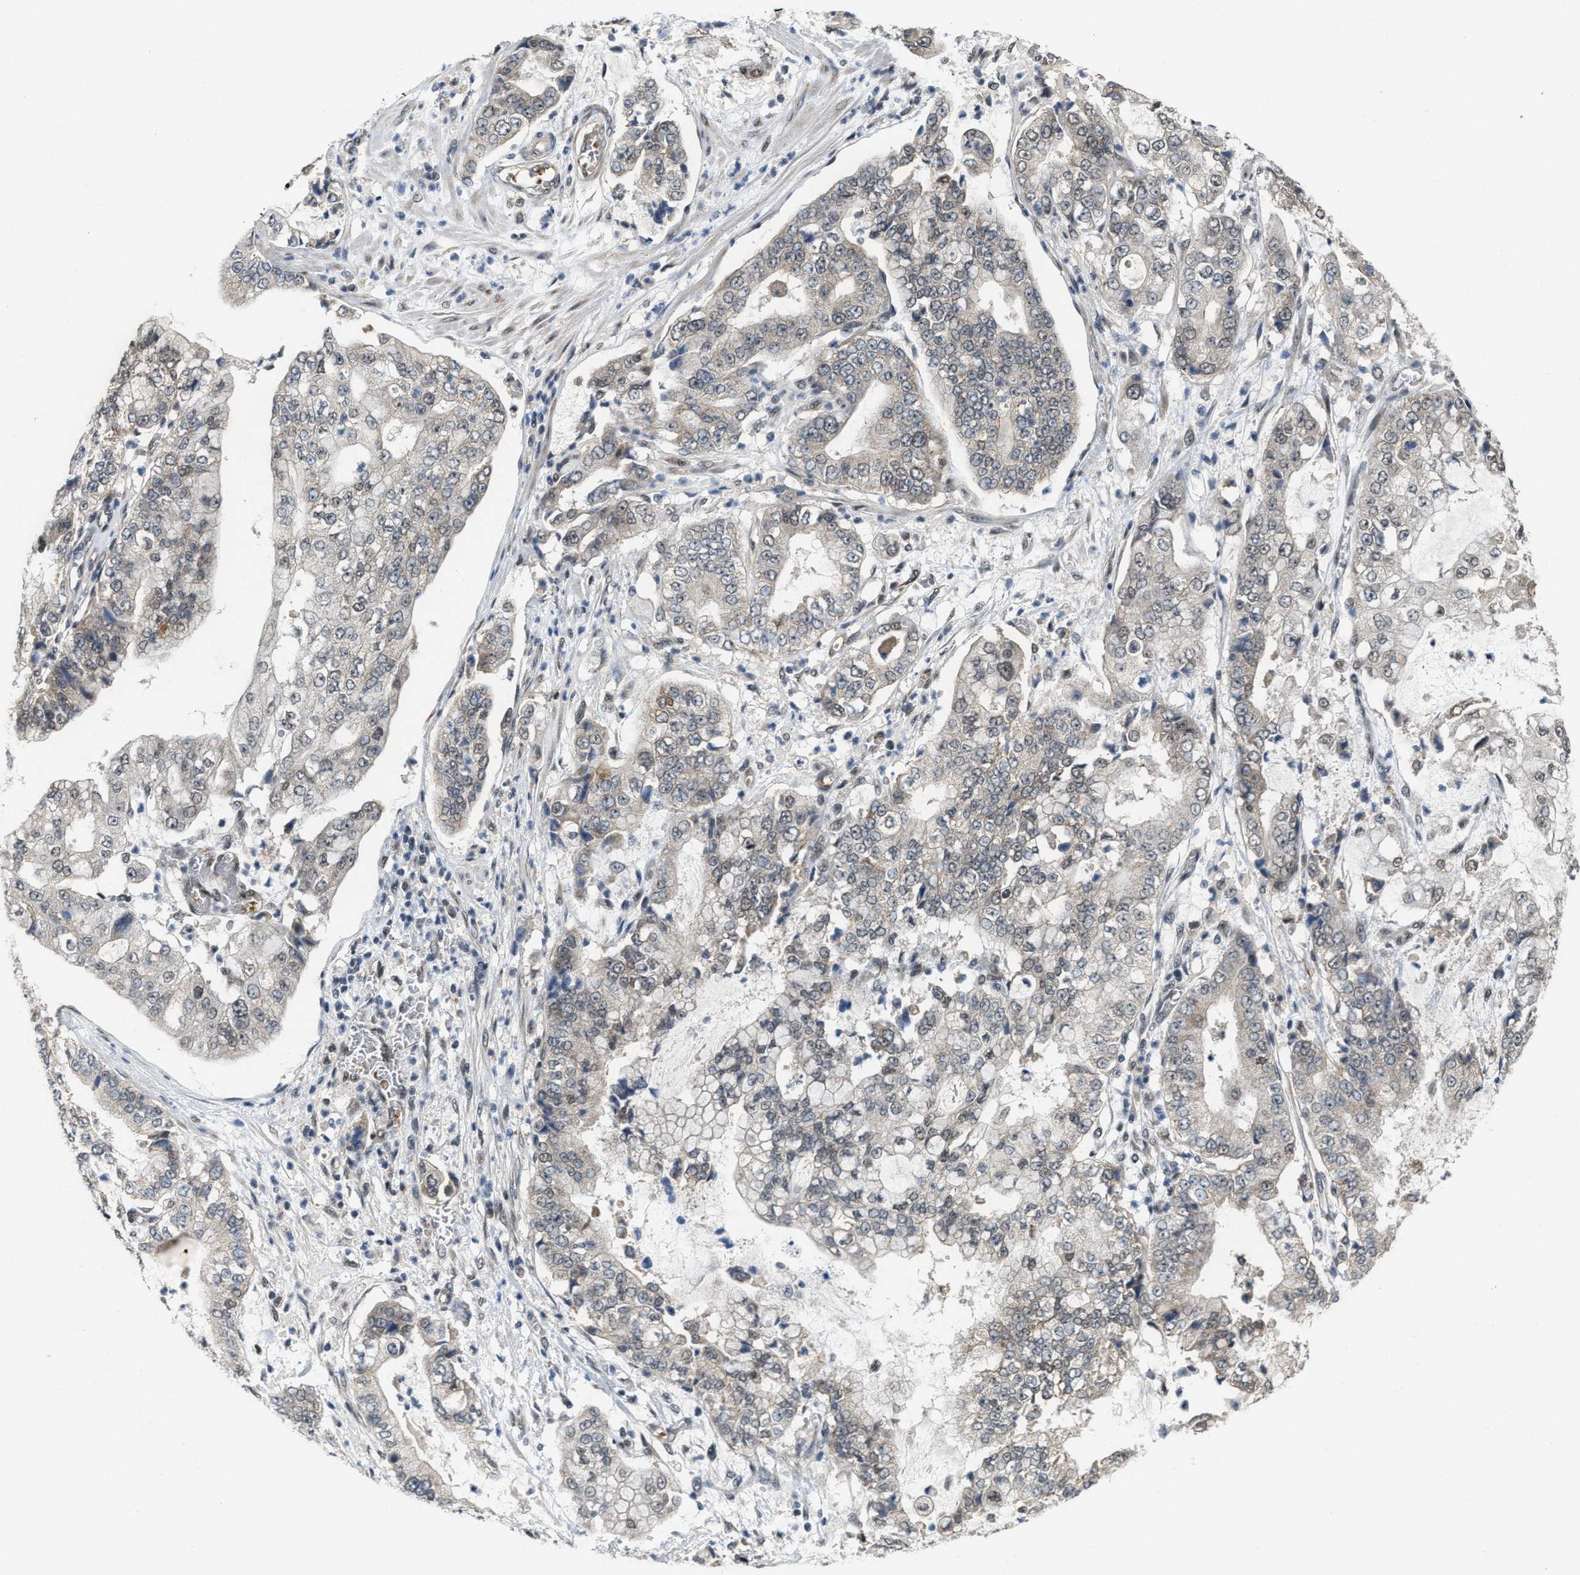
{"staining": {"intensity": "weak", "quantity": "<25%", "location": "cytoplasmic/membranous,nuclear"}, "tissue": "stomach cancer", "cell_type": "Tumor cells", "image_type": "cancer", "snomed": [{"axis": "morphology", "description": "Adenocarcinoma, NOS"}, {"axis": "topography", "description": "Stomach"}], "caption": "DAB (3,3'-diaminobenzidine) immunohistochemical staining of human stomach cancer exhibits no significant positivity in tumor cells.", "gene": "KIF24", "patient": {"sex": "male", "age": 76}}